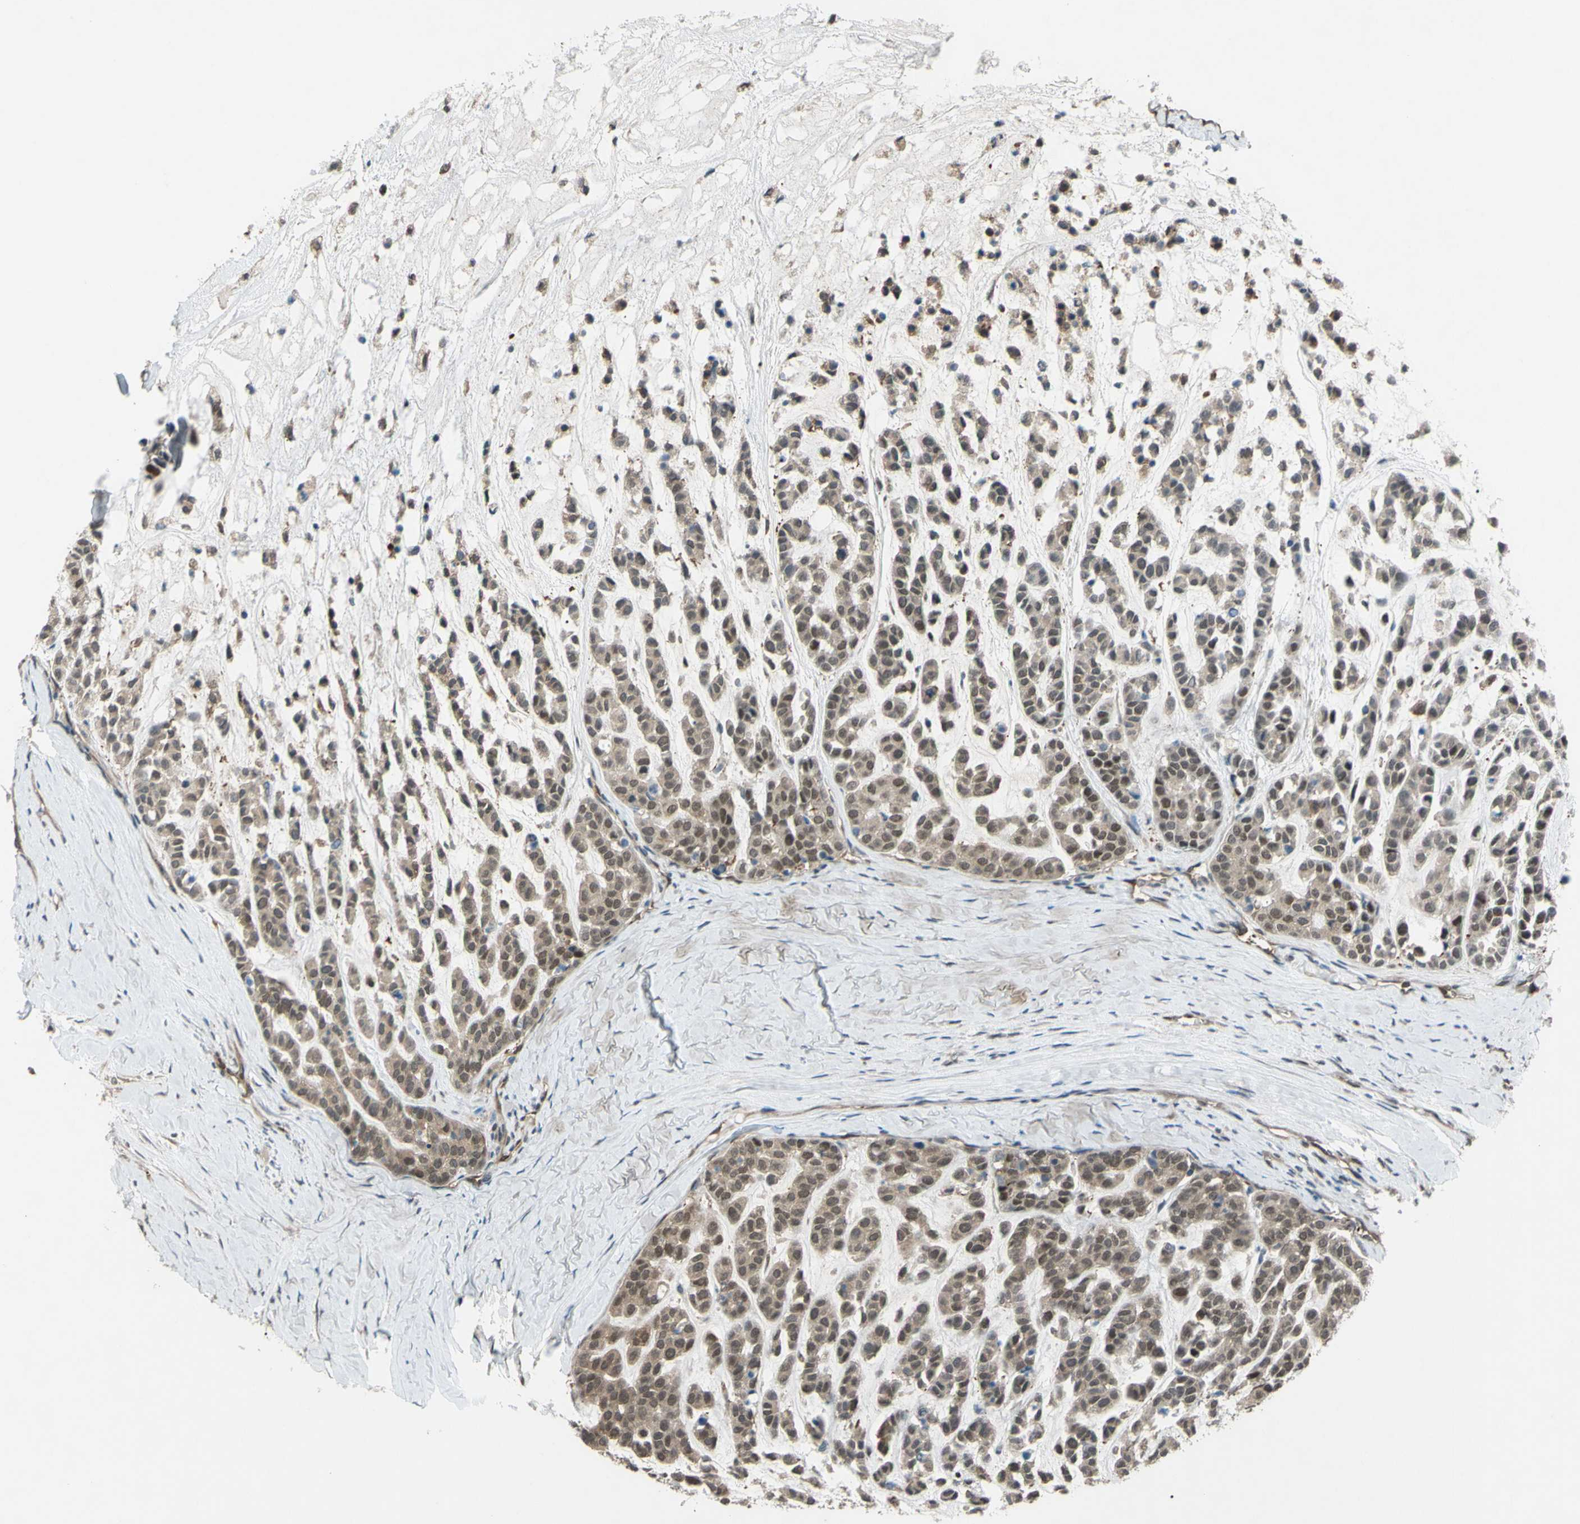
{"staining": {"intensity": "weak", "quantity": ">75%", "location": "cytoplasmic/membranous"}, "tissue": "head and neck cancer", "cell_type": "Tumor cells", "image_type": "cancer", "snomed": [{"axis": "morphology", "description": "Adenocarcinoma, NOS"}, {"axis": "morphology", "description": "Adenoma, NOS"}, {"axis": "topography", "description": "Head-Neck"}], "caption": "Human head and neck adenoma stained with a protein marker reveals weak staining in tumor cells.", "gene": "YWHAQ", "patient": {"sex": "female", "age": 55}}